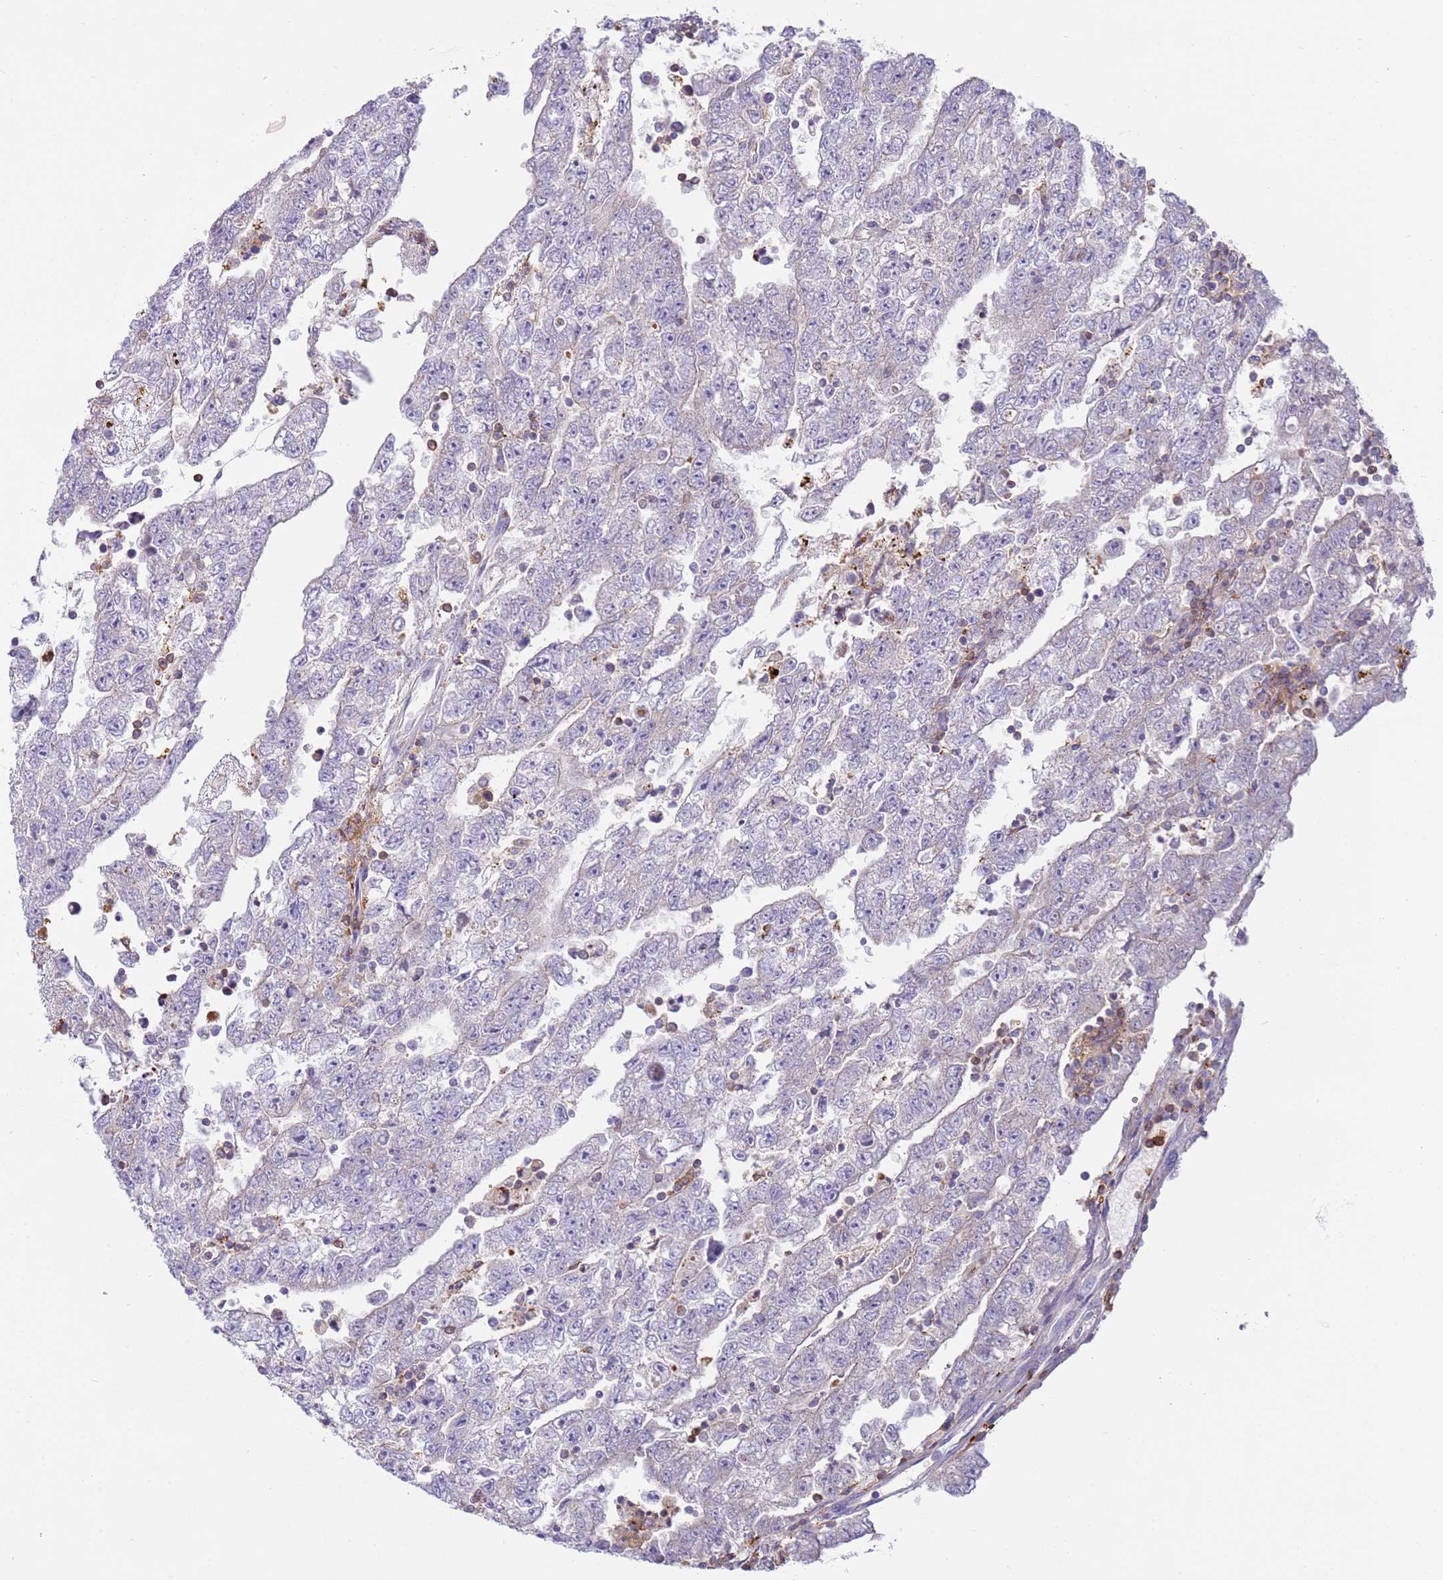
{"staining": {"intensity": "negative", "quantity": "none", "location": "none"}, "tissue": "testis cancer", "cell_type": "Tumor cells", "image_type": "cancer", "snomed": [{"axis": "morphology", "description": "Carcinoma, Embryonal, NOS"}, {"axis": "topography", "description": "Testis"}], "caption": "Immunohistochemical staining of embryonal carcinoma (testis) exhibits no significant staining in tumor cells.", "gene": "TTPAL", "patient": {"sex": "male", "age": 25}}